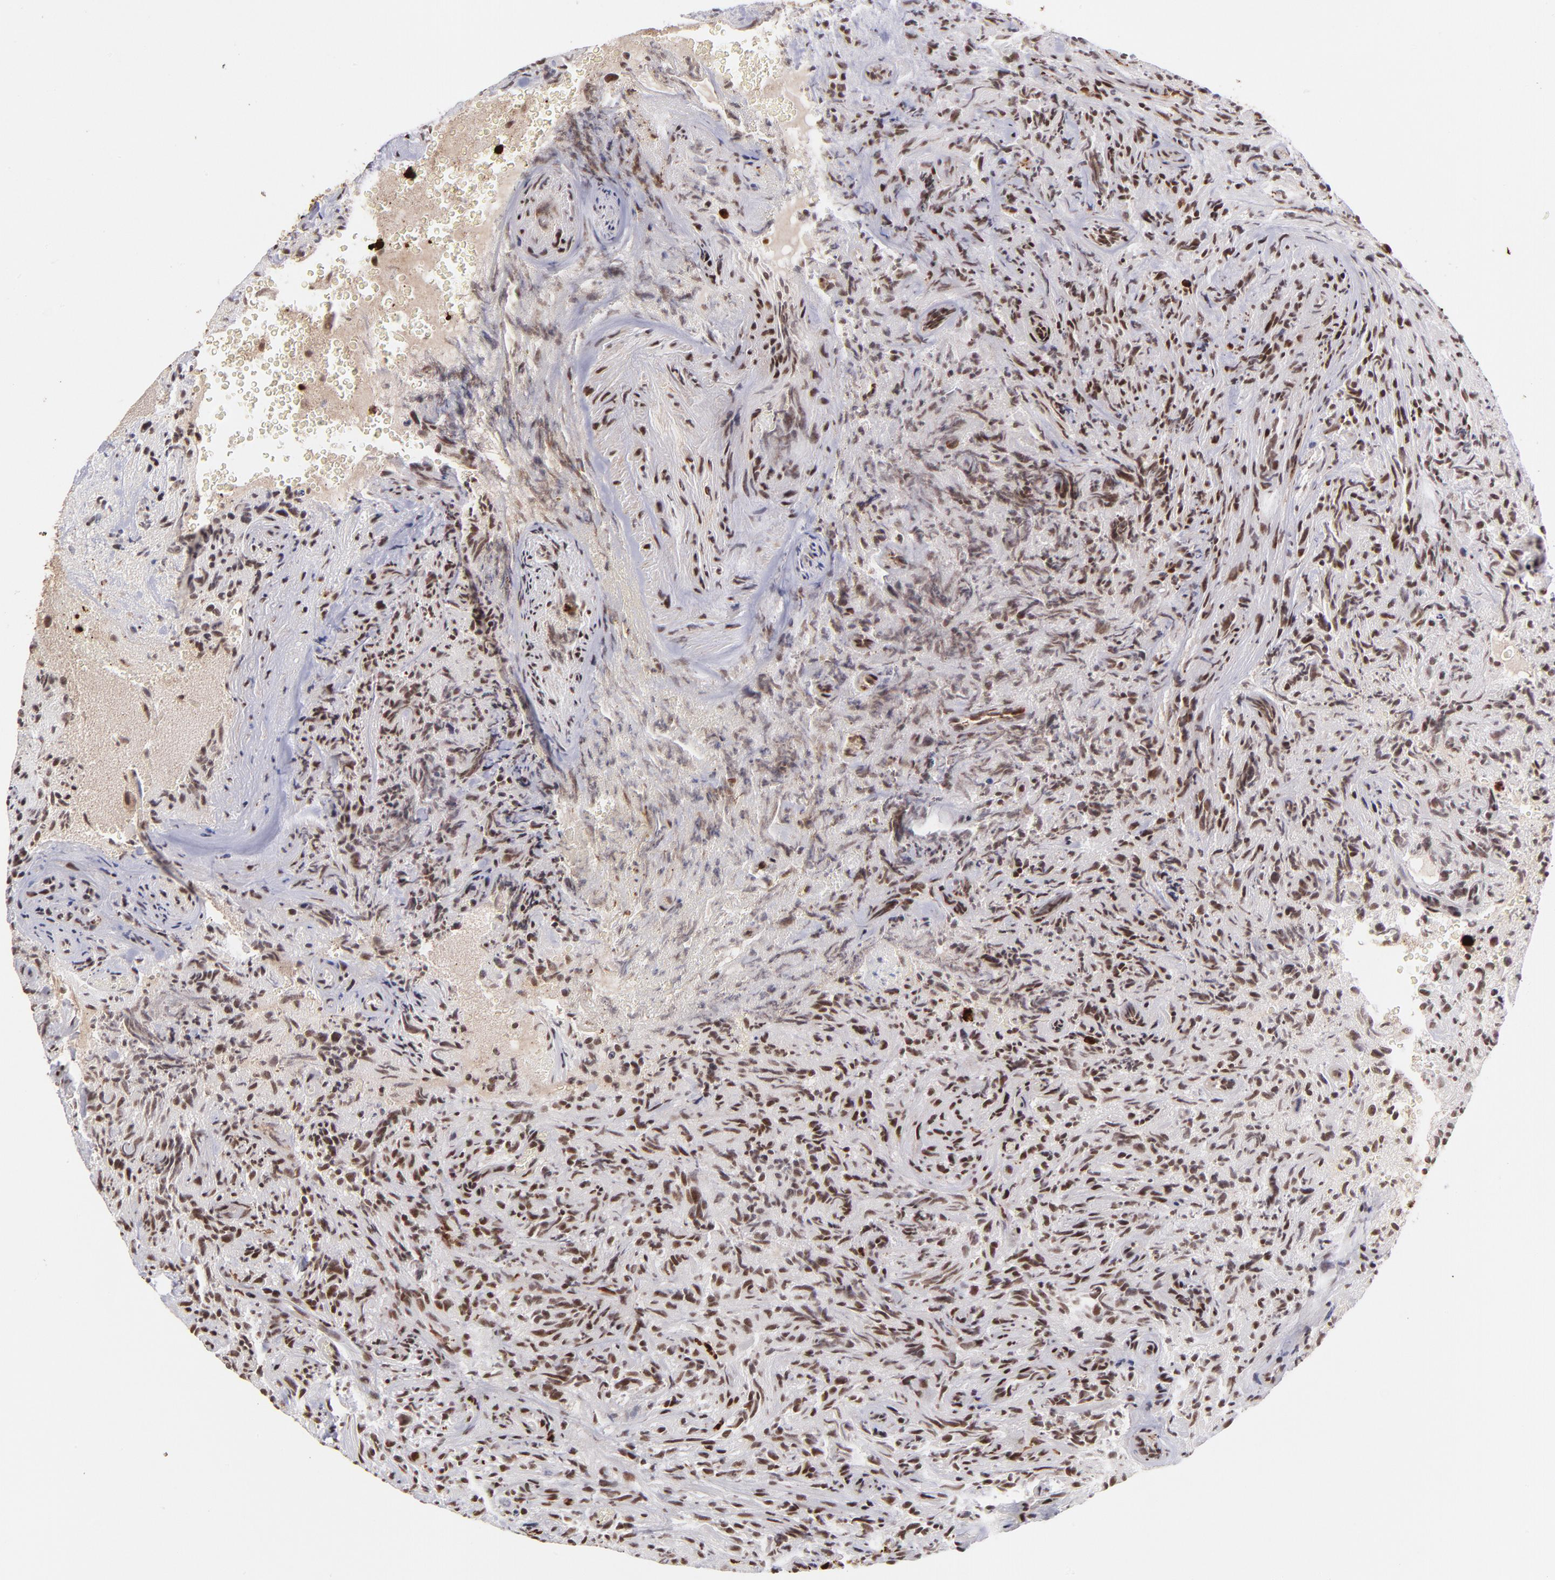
{"staining": {"intensity": "moderate", "quantity": ">75%", "location": "nuclear"}, "tissue": "glioma", "cell_type": "Tumor cells", "image_type": "cancer", "snomed": [{"axis": "morphology", "description": "Normal tissue, NOS"}, {"axis": "morphology", "description": "Glioma, malignant, High grade"}, {"axis": "topography", "description": "Cerebral cortex"}], "caption": "Immunohistochemistry staining of high-grade glioma (malignant), which demonstrates medium levels of moderate nuclear staining in approximately >75% of tumor cells indicating moderate nuclear protein staining. The staining was performed using DAB (brown) for protein detection and nuclei were counterstained in hematoxylin (blue).", "gene": "ZFX", "patient": {"sex": "male", "age": 75}}